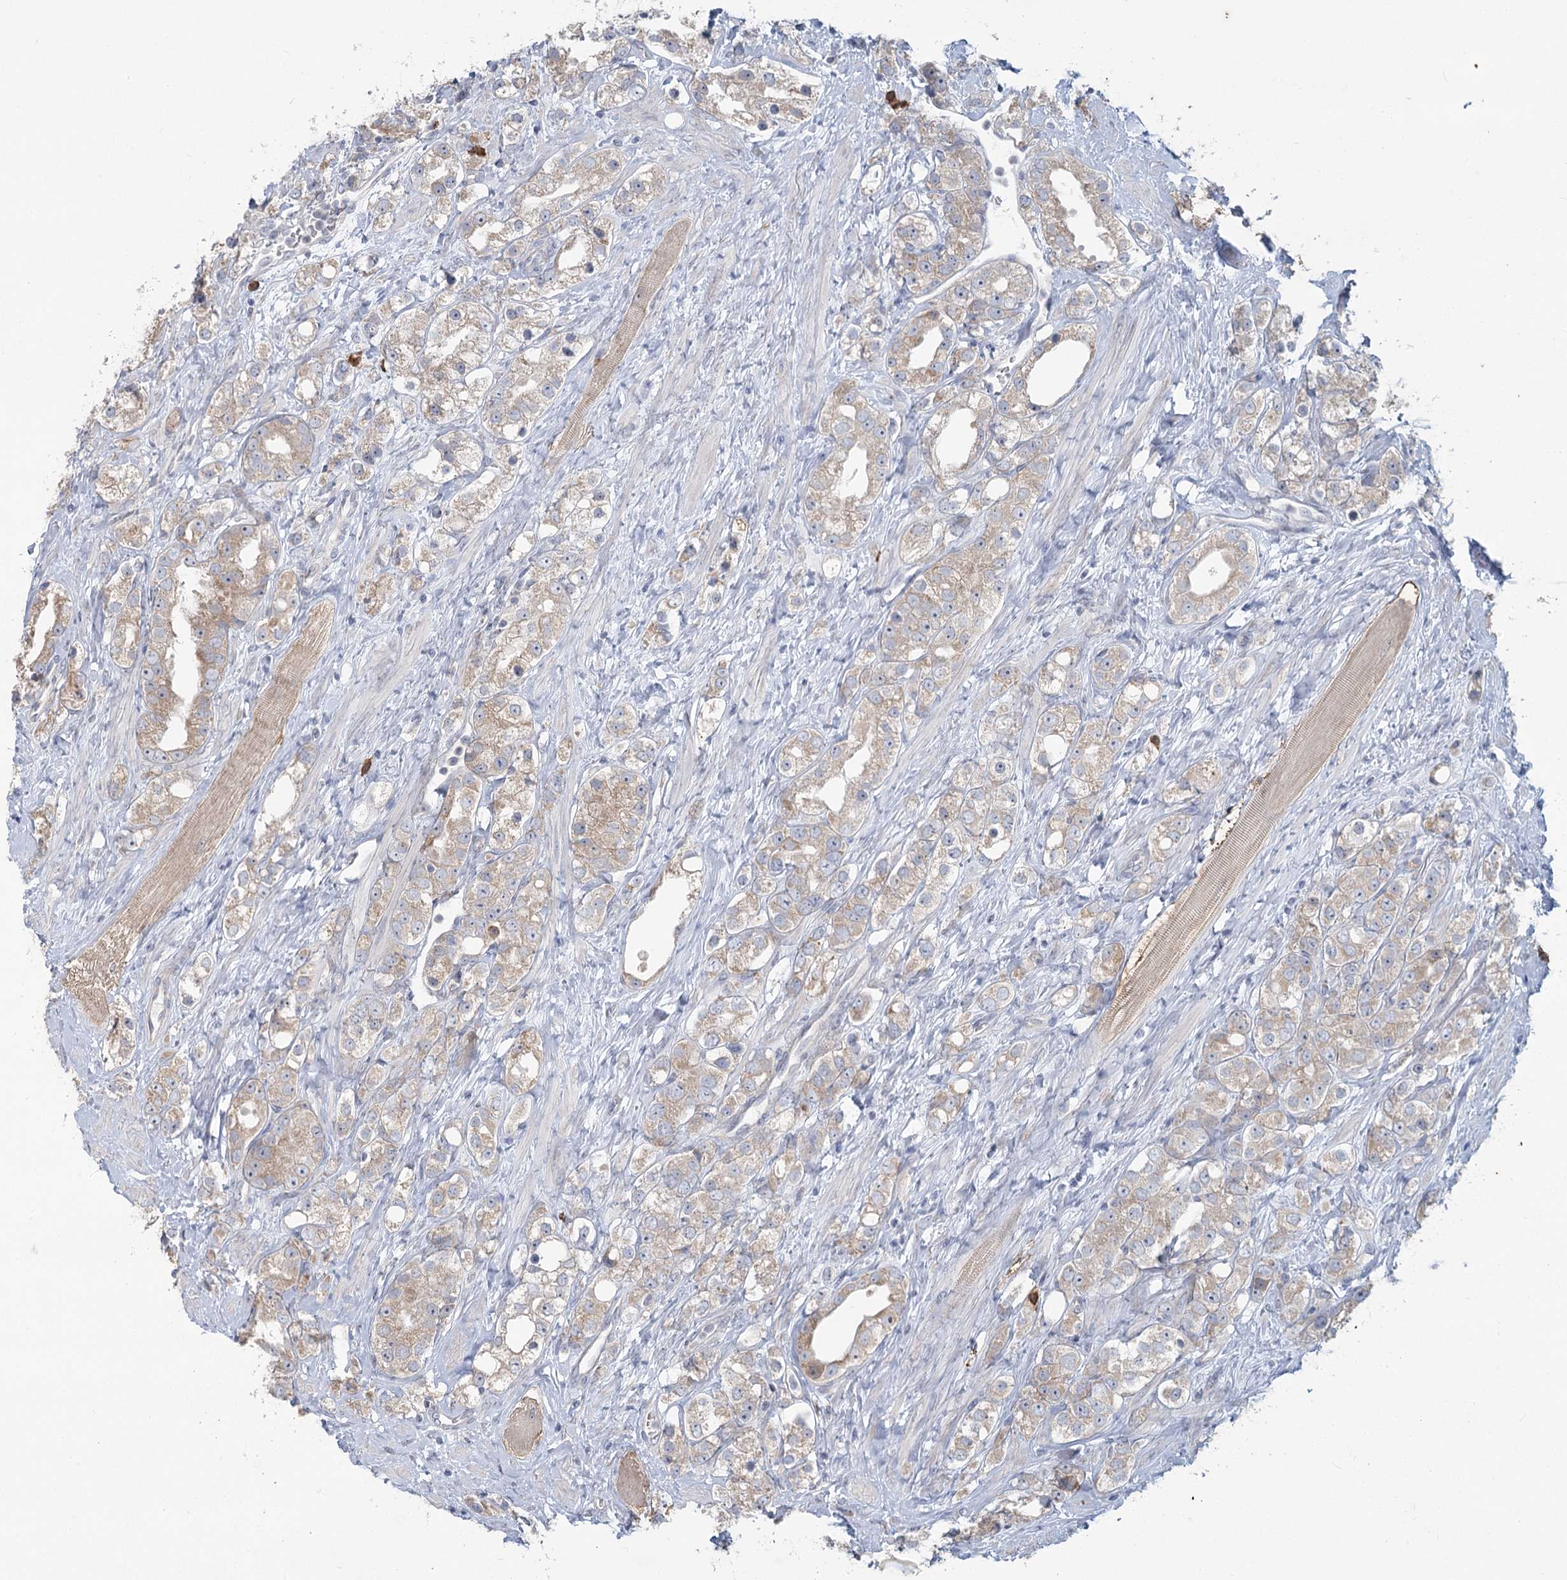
{"staining": {"intensity": "weak", "quantity": "25%-75%", "location": "cytoplasmic/membranous"}, "tissue": "prostate cancer", "cell_type": "Tumor cells", "image_type": "cancer", "snomed": [{"axis": "morphology", "description": "Adenocarcinoma, NOS"}, {"axis": "topography", "description": "Prostate"}], "caption": "The micrograph reveals immunohistochemical staining of prostate adenocarcinoma. There is weak cytoplasmic/membranous expression is seen in about 25%-75% of tumor cells.", "gene": "PLA2G12A", "patient": {"sex": "male", "age": 79}}